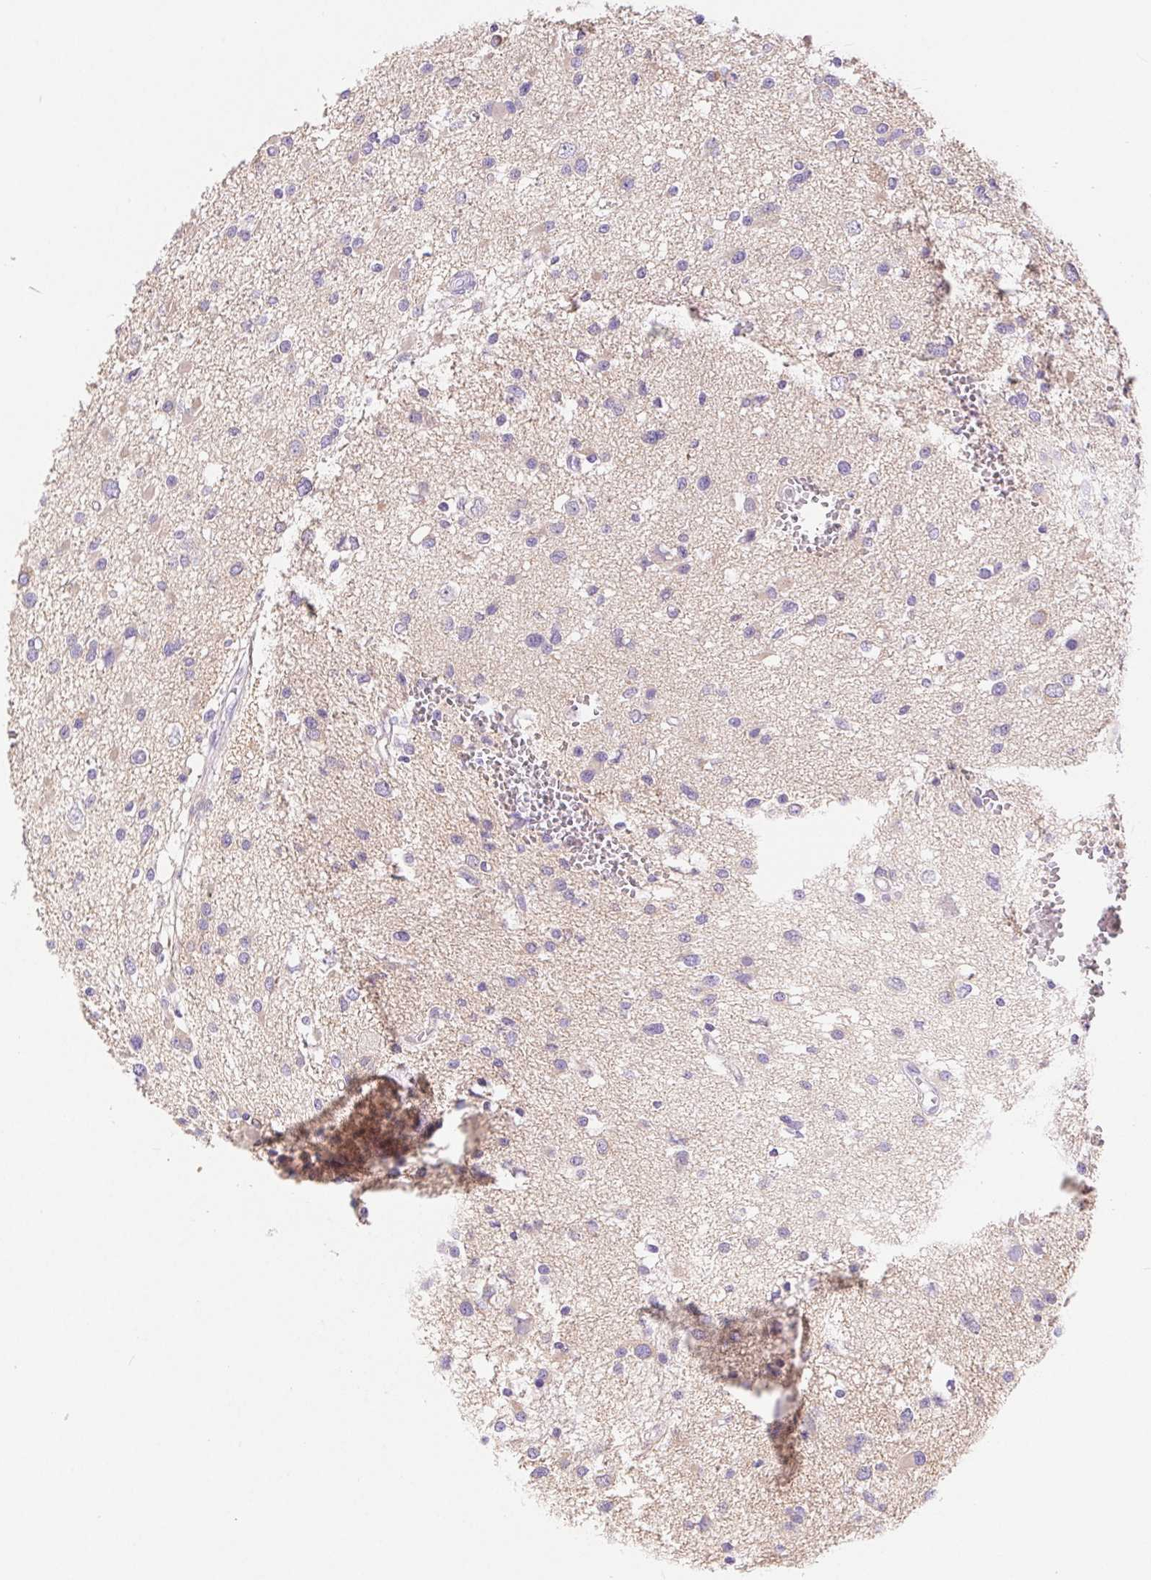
{"staining": {"intensity": "weak", "quantity": "<25%", "location": "cytoplasmic/membranous"}, "tissue": "glioma", "cell_type": "Tumor cells", "image_type": "cancer", "snomed": [{"axis": "morphology", "description": "Glioma, malignant, High grade"}, {"axis": "topography", "description": "Brain"}], "caption": "DAB (3,3'-diaminobenzidine) immunohistochemical staining of glioma demonstrates no significant staining in tumor cells.", "gene": "PNLIP", "patient": {"sex": "male", "age": 54}}